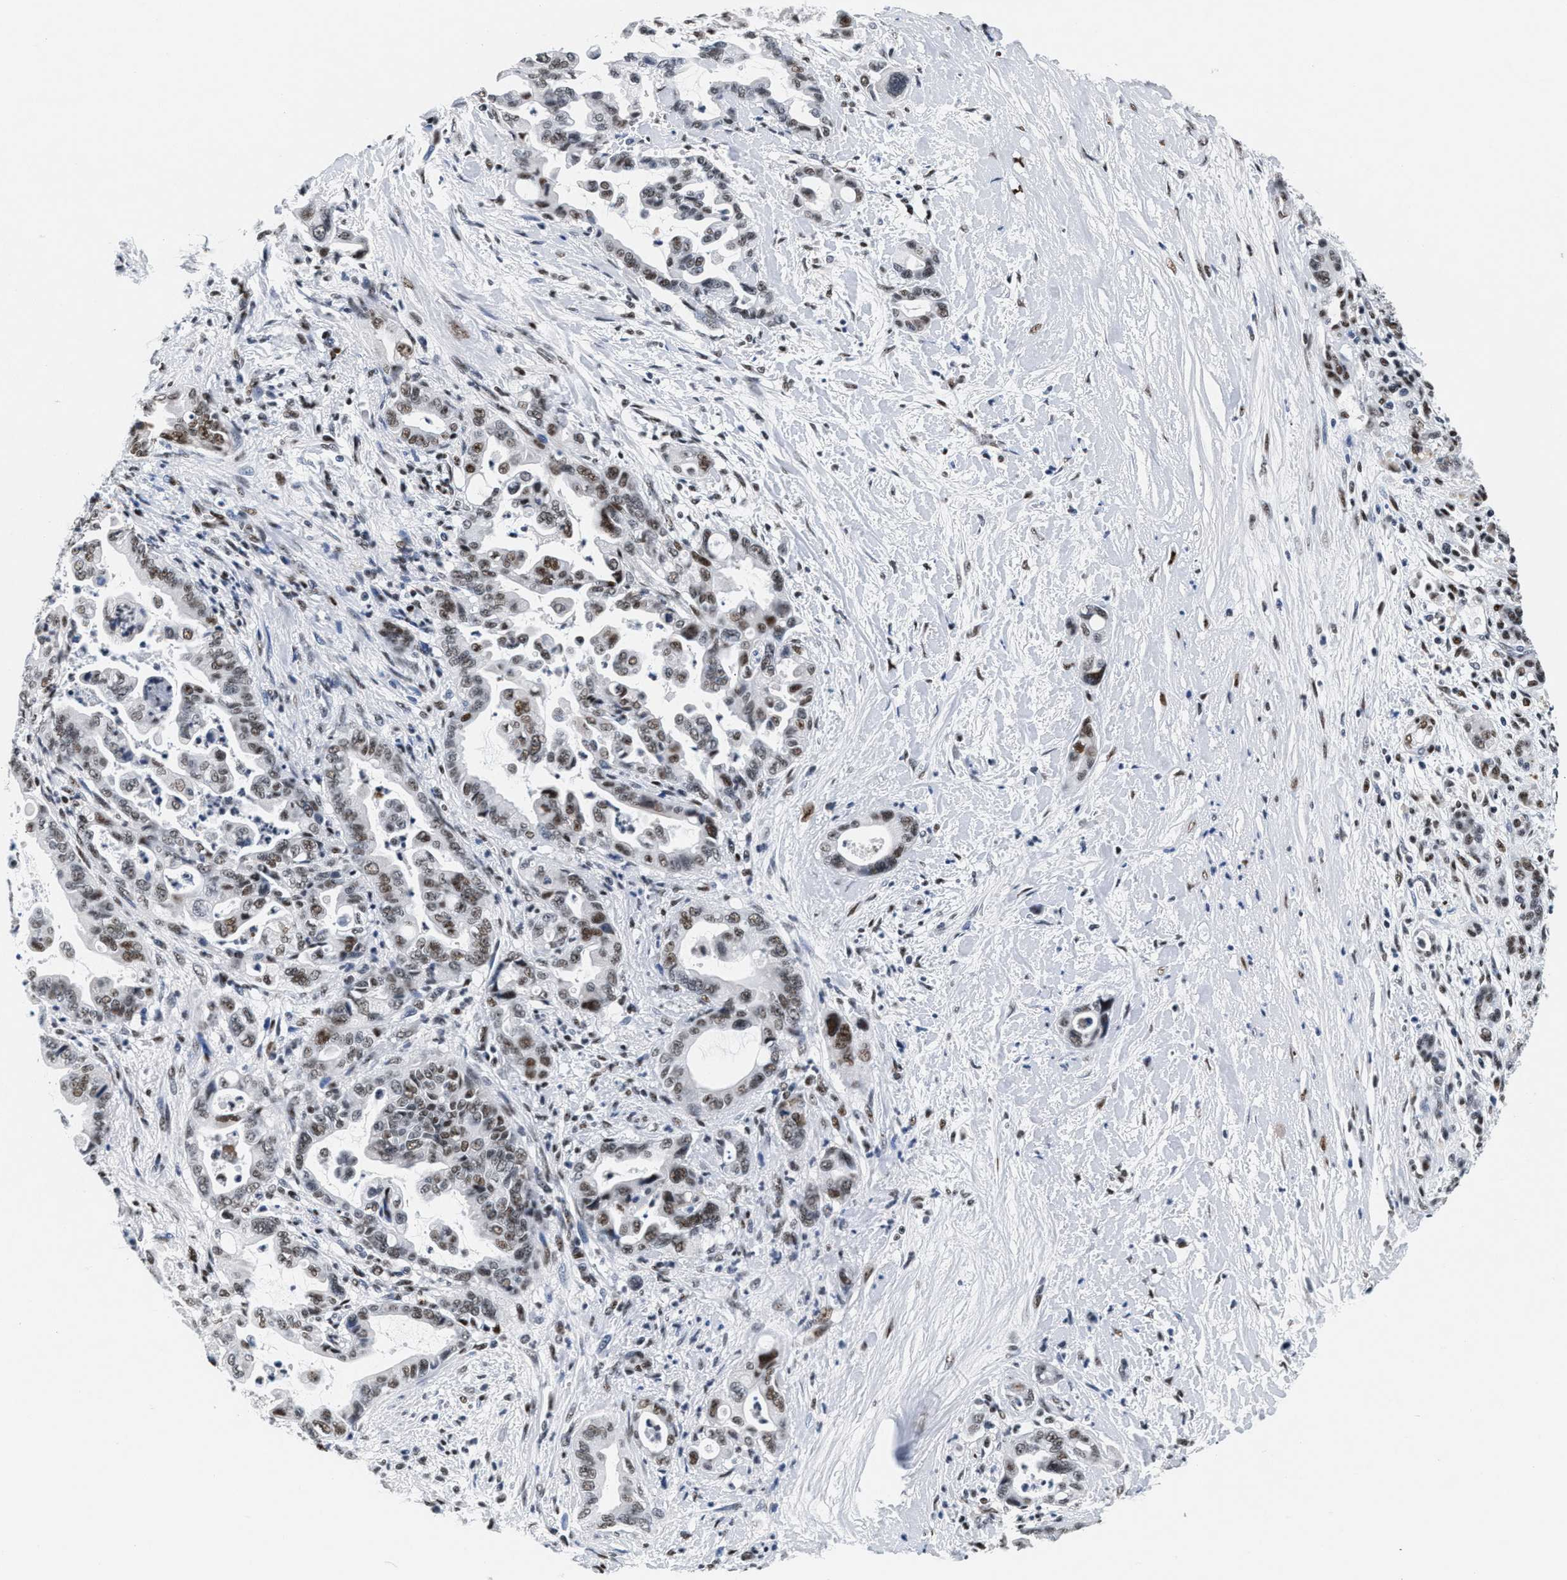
{"staining": {"intensity": "moderate", "quantity": ">75%", "location": "nuclear"}, "tissue": "pancreatic cancer", "cell_type": "Tumor cells", "image_type": "cancer", "snomed": [{"axis": "morphology", "description": "Adenocarcinoma, NOS"}, {"axis": "topography", "description": "Pancreas"}], "caption": "Immunohistochemical staining of human pancreatic adenocarcinoma exhibits medium levels of moderate nuclear protein positivity in approximately >75% of tumor cells.", "gene": "RAD50", "patient": {"sex": "male", "age": 70}}